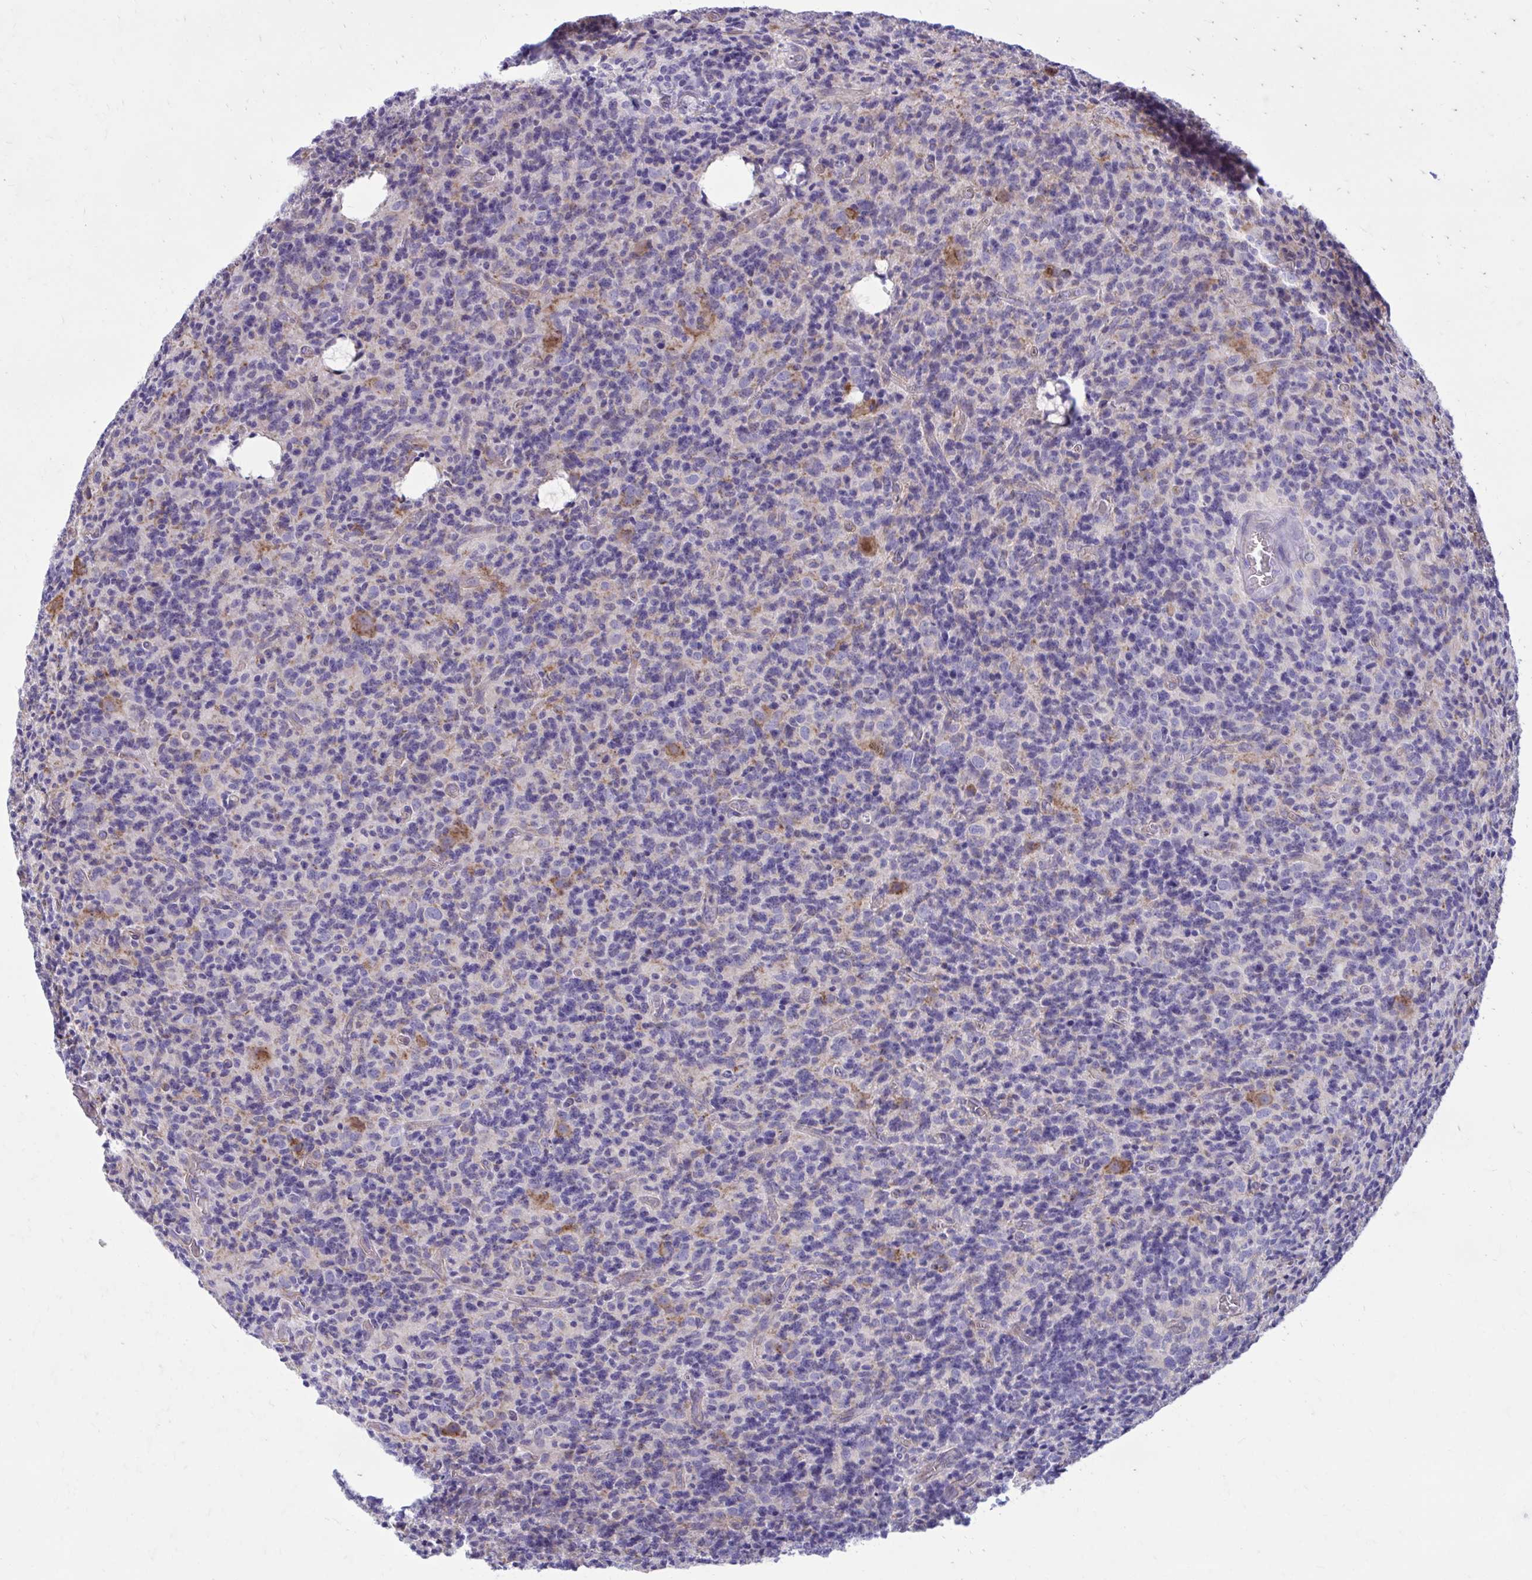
{"staining": {"intensity": "negative", "quantity": "none", "location": "none"}, "tissue": "glioma", "cell_type": "Tumor cells", "image_type": "cancer", "snomed": [{"axis": "morphology", "description": "Glioma, malignant, High grade"}, {"axis": "topography", "description": "Brain"}], "caption": "High magnification brightfield microscopy of glioma stained with DAB (3,3'-diaminobenzidine) (brown) and counterstained with hematoxylin (blue): tumor cells show no significant positivity.", "gene": "CLTA", "patient": {"sex": "male", "age": 76}}